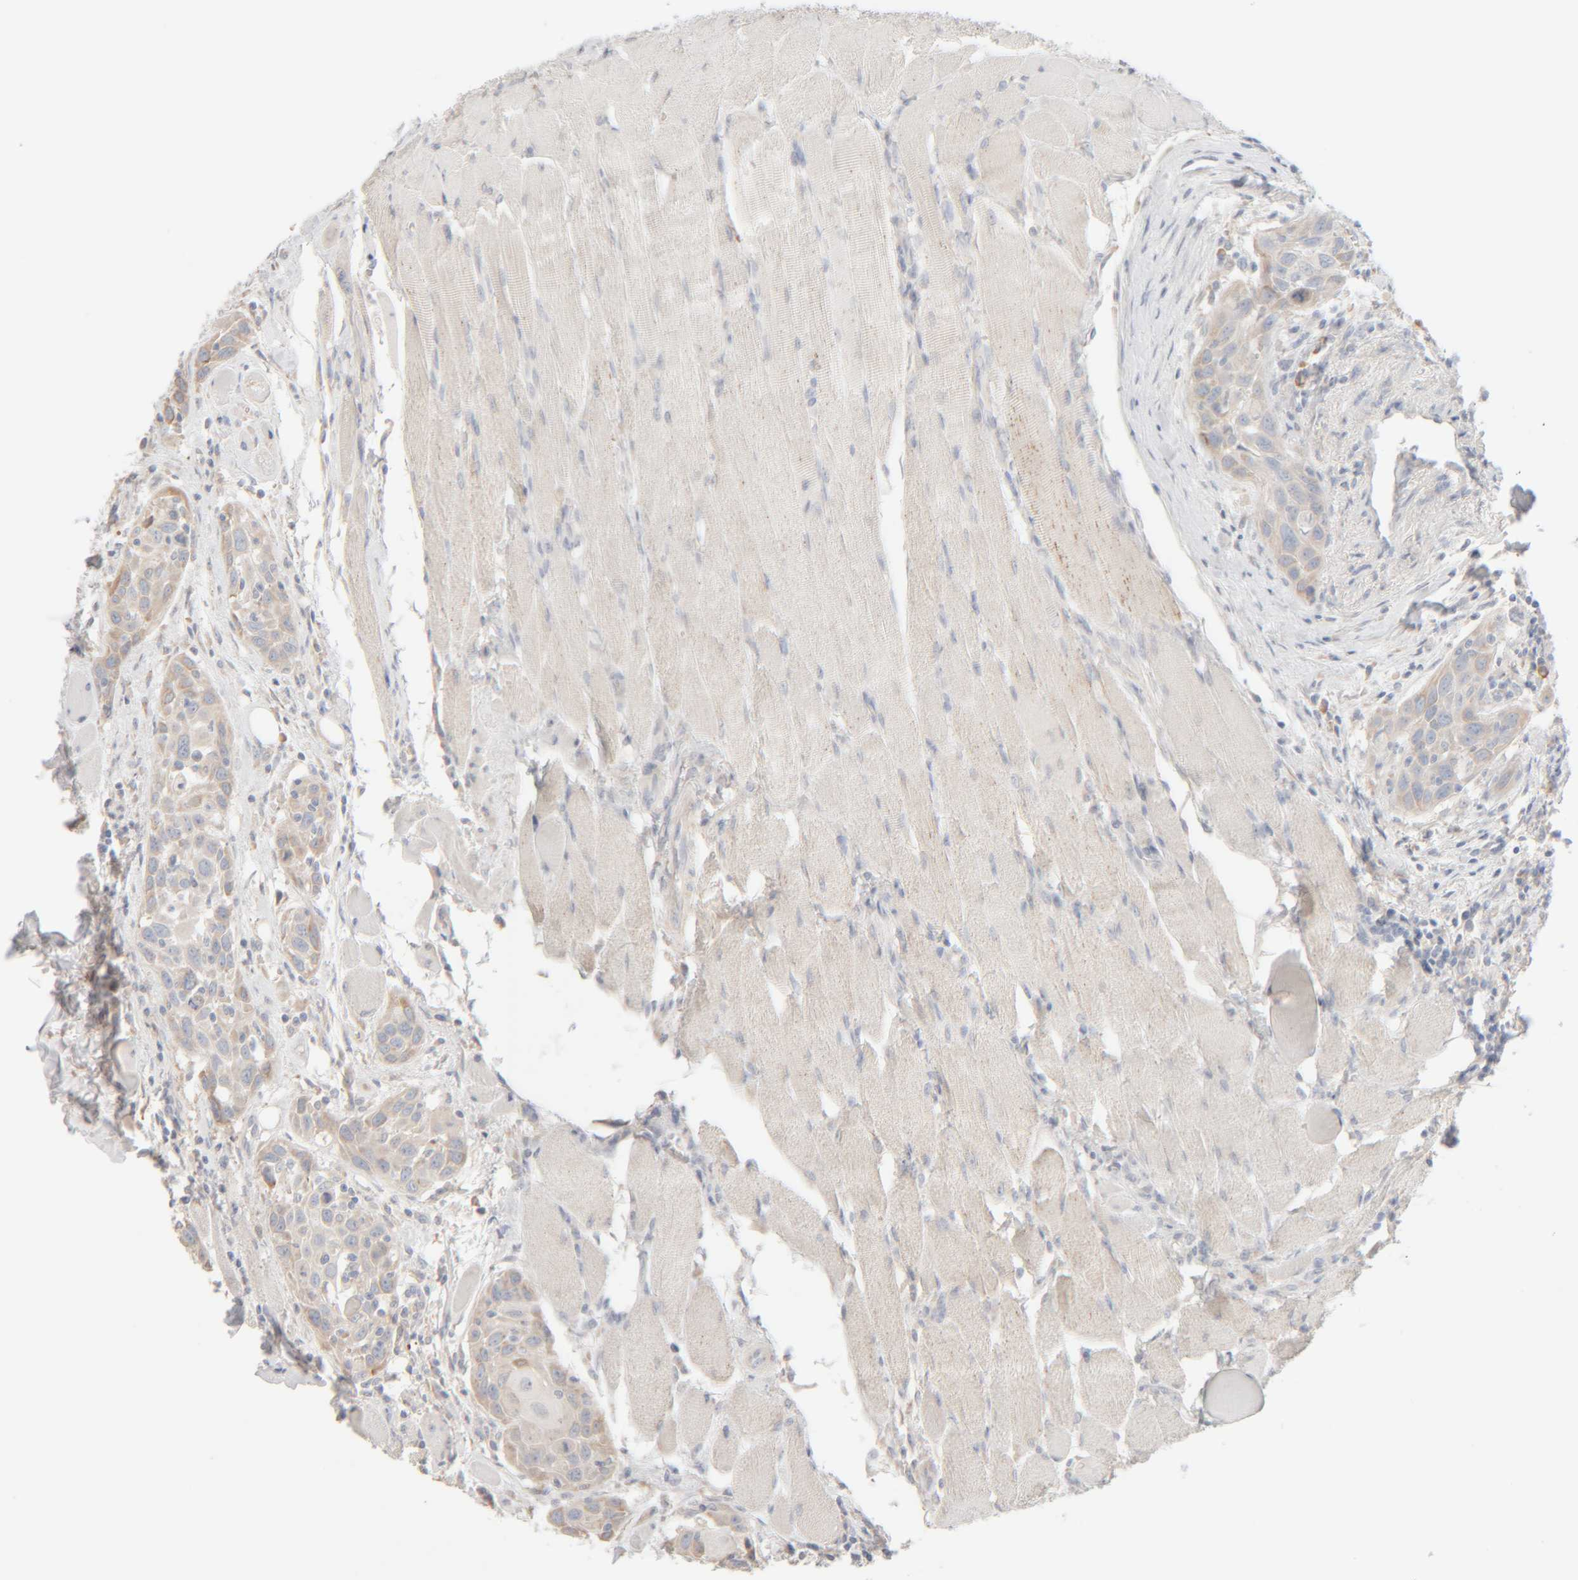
{"staining": {"intensity": "weak", "quantity": "25%-75%", "location": "cytoplasmic/membranous"}, "tissue": "head and neck cancer", "cell_type": "Tumor cells", "image_type": "cancer", "snomed": [{"axis": "morphology", "description": "Squamous cell carcinoma, NOS"}, {"axis": "topography", "description": "Oral tissue"}, {"axis": "topography", "description": "Head-Neck"}], "caption": "Immunohistochemical staining of head and neck cancer (squamous cell carcinoma) exhibits low levels of weak cytoplasmic/membranous protein positivity in about 25%-75% of tumor cells. The staining was performed using DAB (3,3'-diaminobenzidine), with brown indicating positive protein expression. Nuclei are stained blue with hematoxylin.", "gene": "RIDA", "patient": {"sex": "female", "age": 50}}